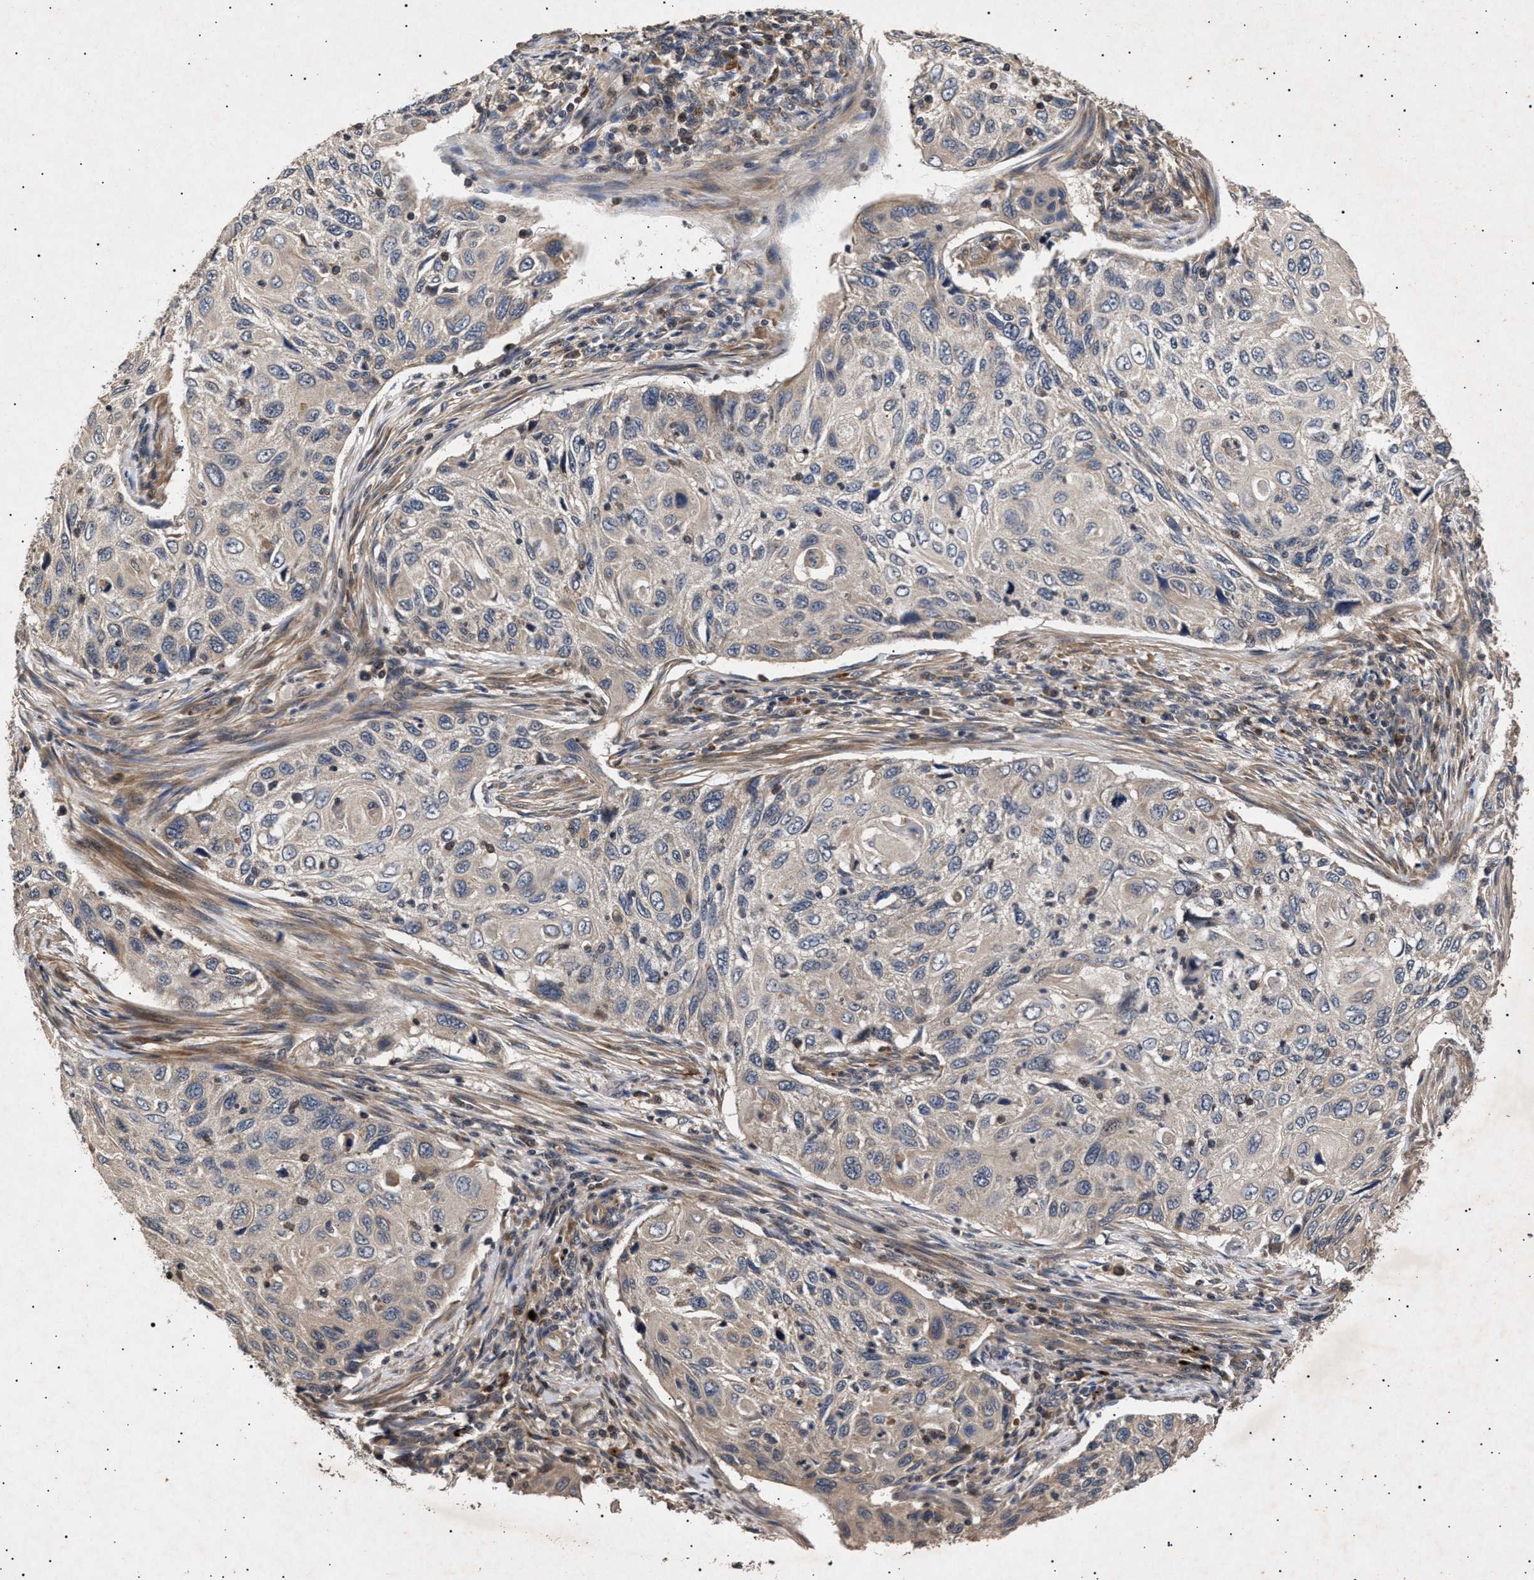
{"staining": {"intensity": "weak", "quantity": "<25%", "location": "cytoplasmic/membranous"}, "tissue": "cervical cancer", "cell_type": "Tumor cells", "image_type": "cancer", "snomed": [{"axis": "morphology", "description": "Squamous cell carcinoma, NOS"}, {"axis": "topography", "description": "Cervix"}], "caption": "Human squamous cell carcinoma (cervical) stained for a protein using immunohistochemistry (IHC) displays no expression in tumor cells.", "gene": "ITGB5", "patient": {"sex": "female", "age": 70}}